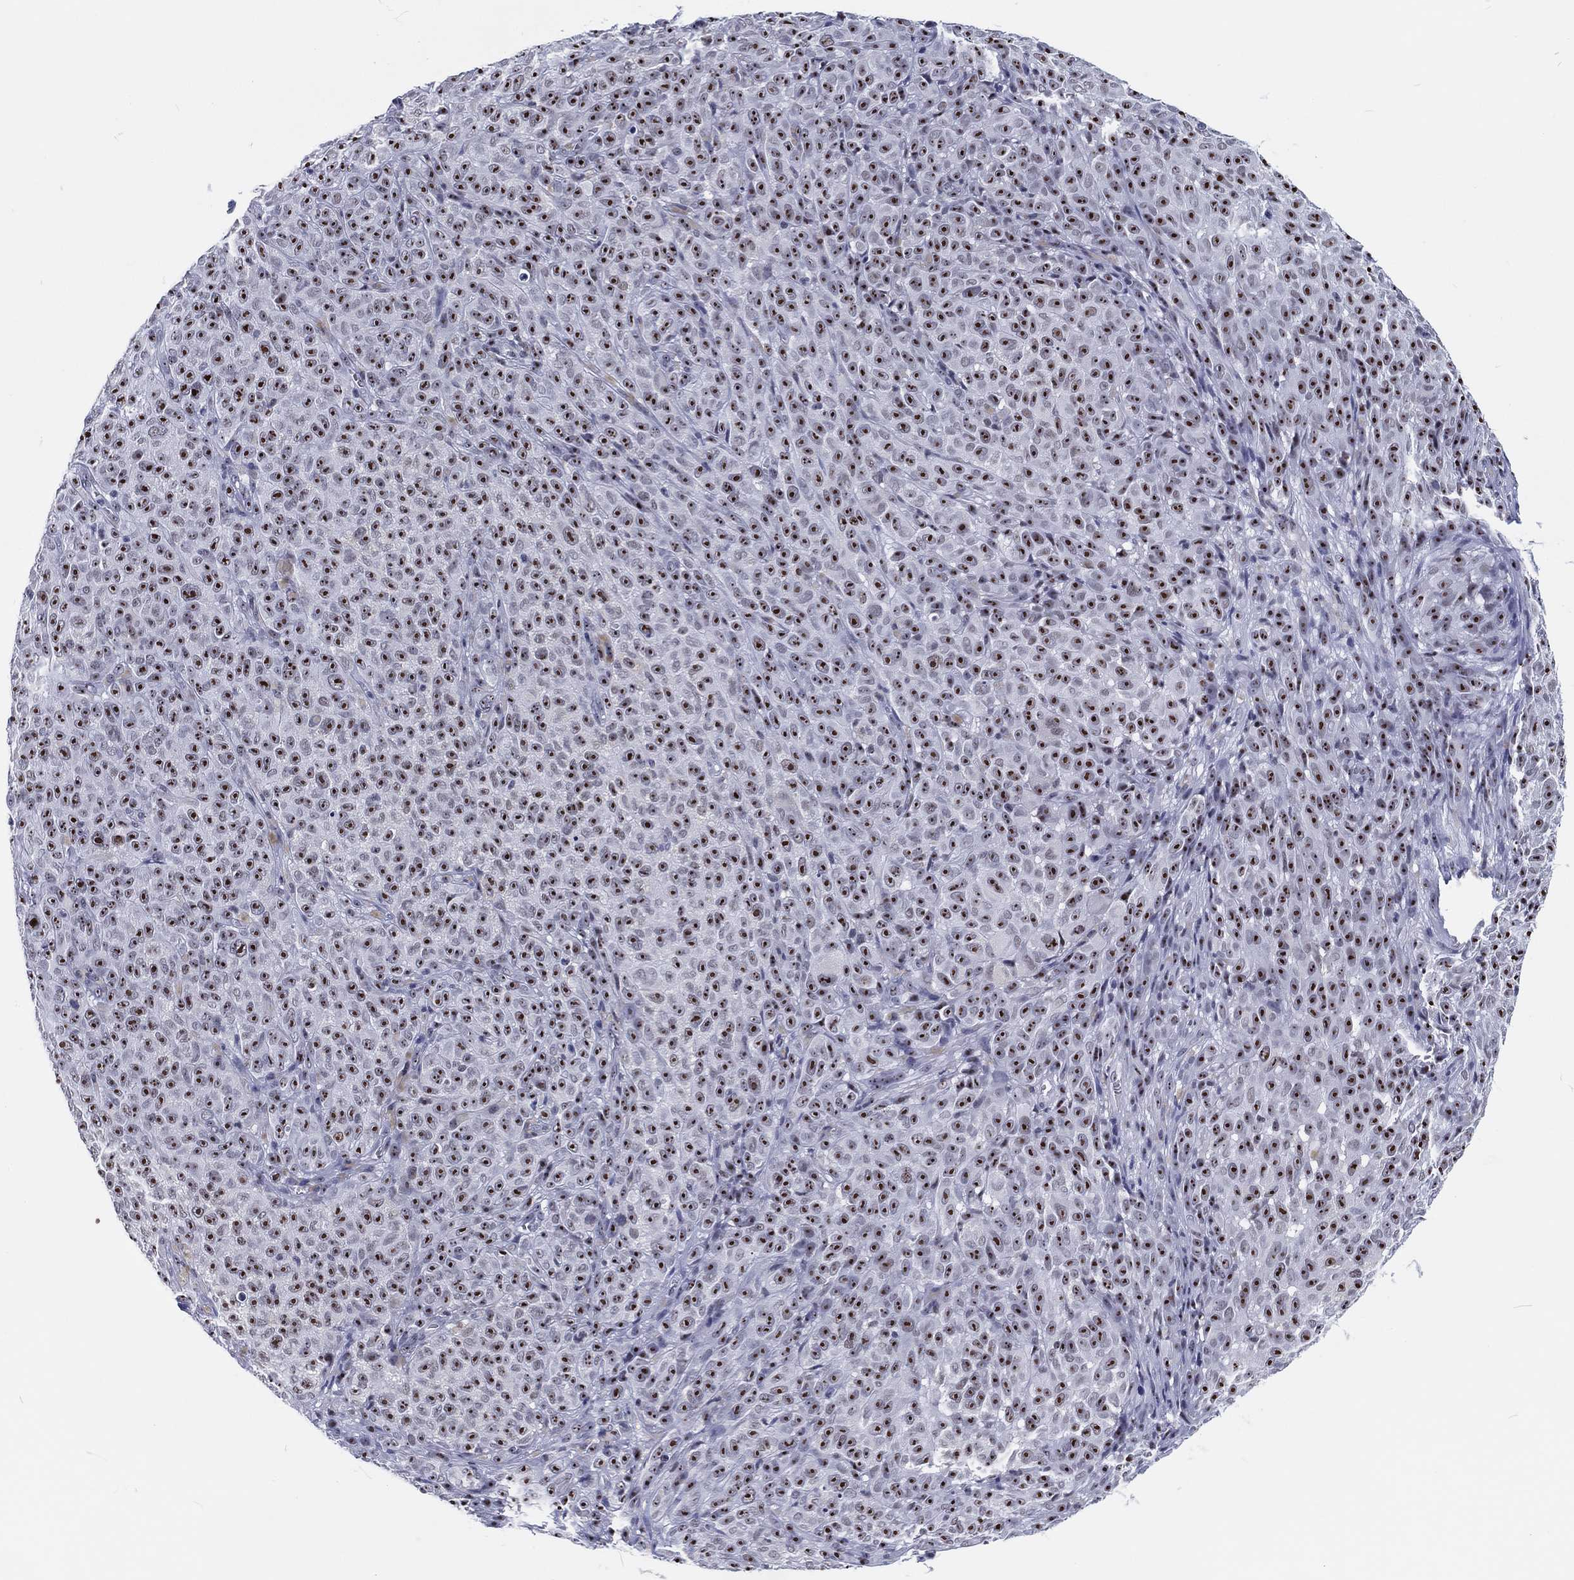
{"staining": {"intensity": "moderate", "quantity": ">75%", "location": "nuclear"}, "tissue": "melanoma", "cell_type": "Tumor cells", "image_type": "cancer", "snomed": [{"axis": "morphology", "description": "Malignant melanoma, NOS"}, {"axis": "topography", "description": "Skin"}], "caption": "A micrograph of malignant melanoma stained for a protein shows moderate nuclear brown staining in tumor cells. The staining was performed using DAB to visualize the protein expression in brown, while the nuclei were stained in blue with hematoxylin (Magnification: 20x).", "gene": "MAPK8IP1", "patient": {"sex": "female", "age": 82}}